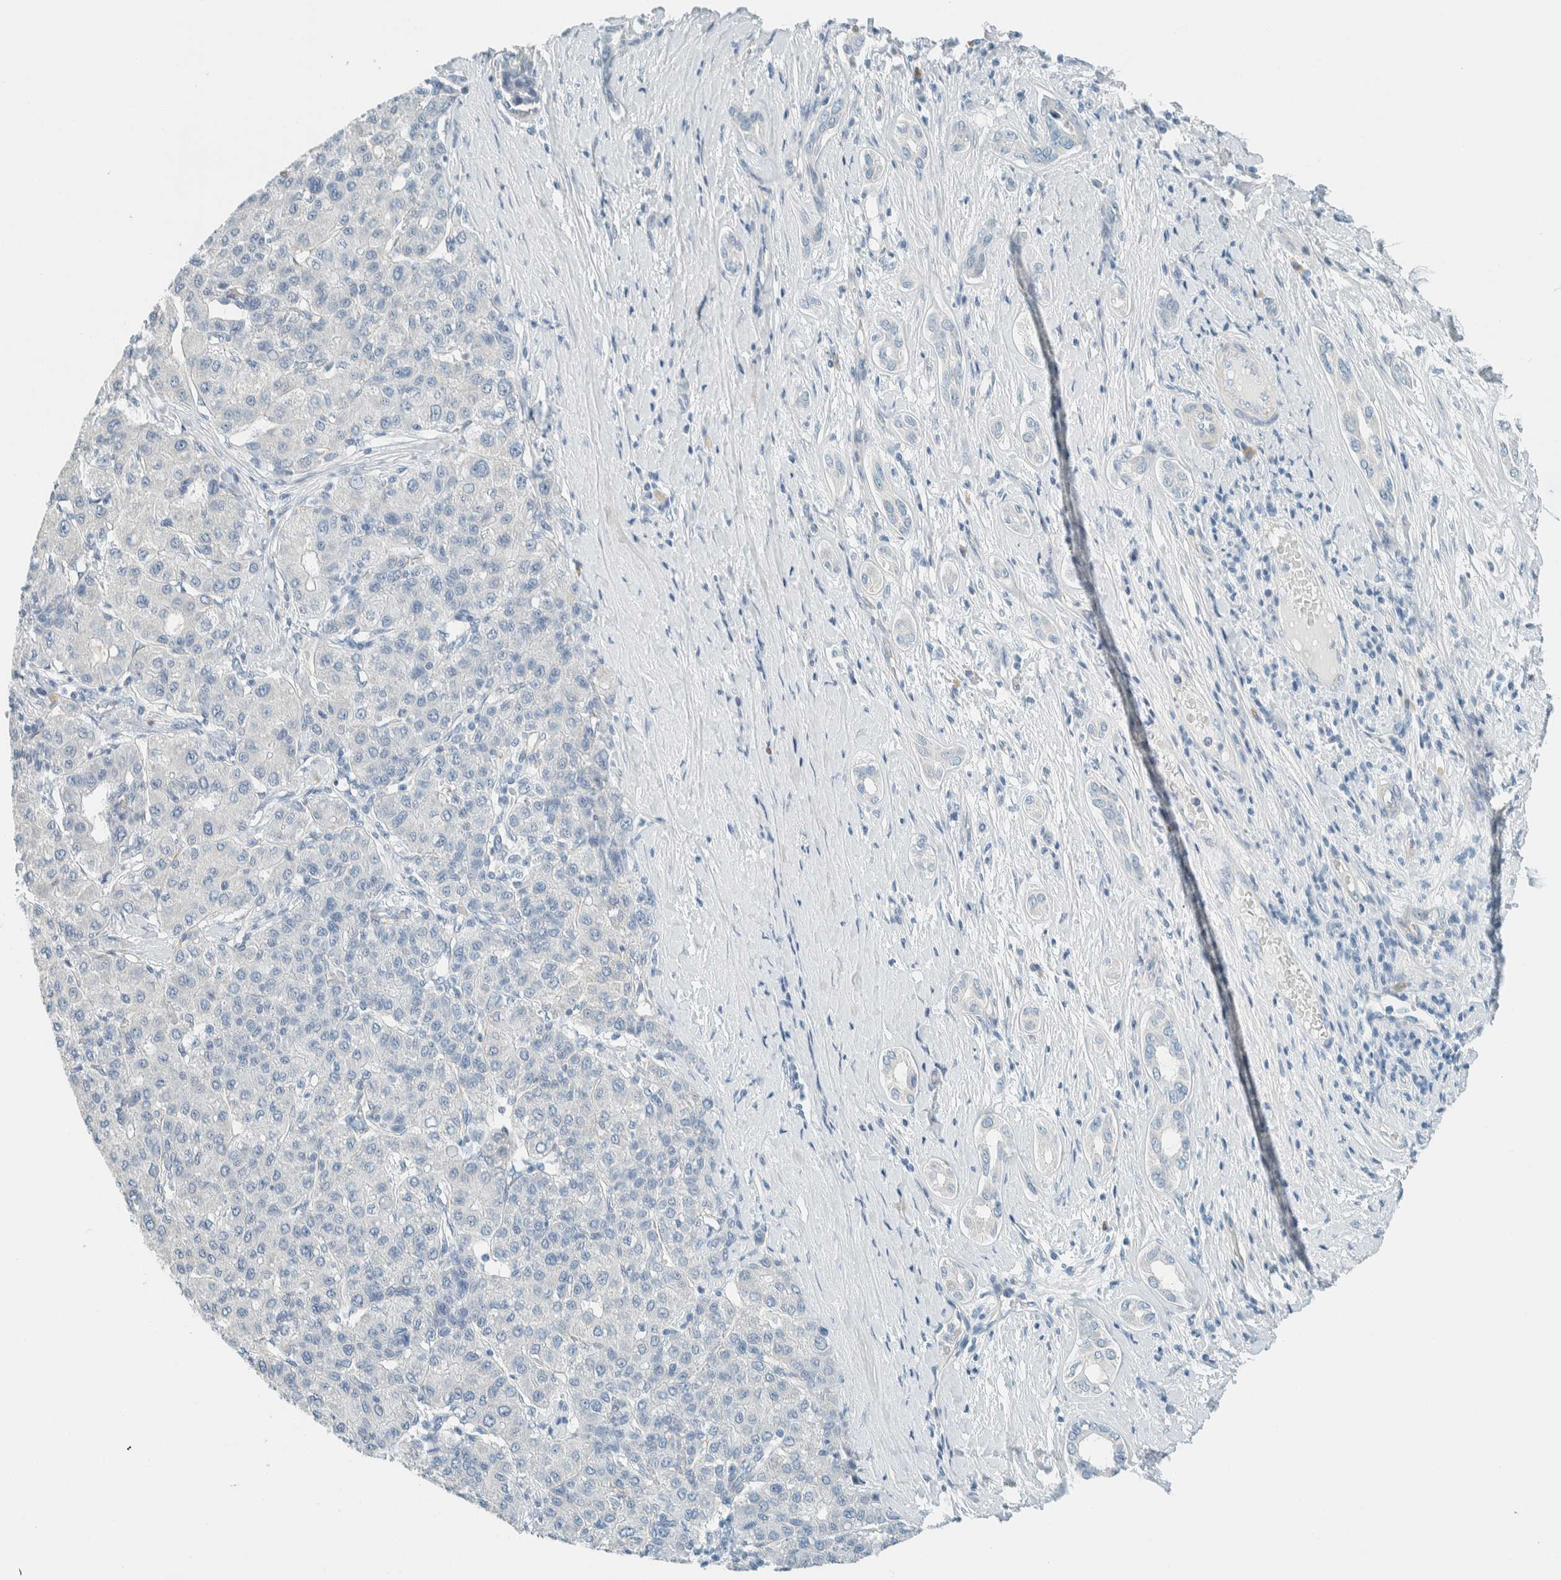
{"staining": {"intensity": "negative", "quantity": "none", "location": "none"}, "tissue": "liver cancer", "cell_type": "Tumor cells", "image_type": "cancer", "snomed": [{"axis": "morphology", "description": "Carcinoma, Hepatocellular, NOS"}, {"axis": "topography", "description": "Liver"}], "caption": "A high-resolution histopathology image shows immunohistochemistry (IHC) staining of liver hepatocellular carcinoma, which exhibits no significant staining in tumor cells.", "gene": "SLFN12", "patient": {"sex": "male", "age": 65}}